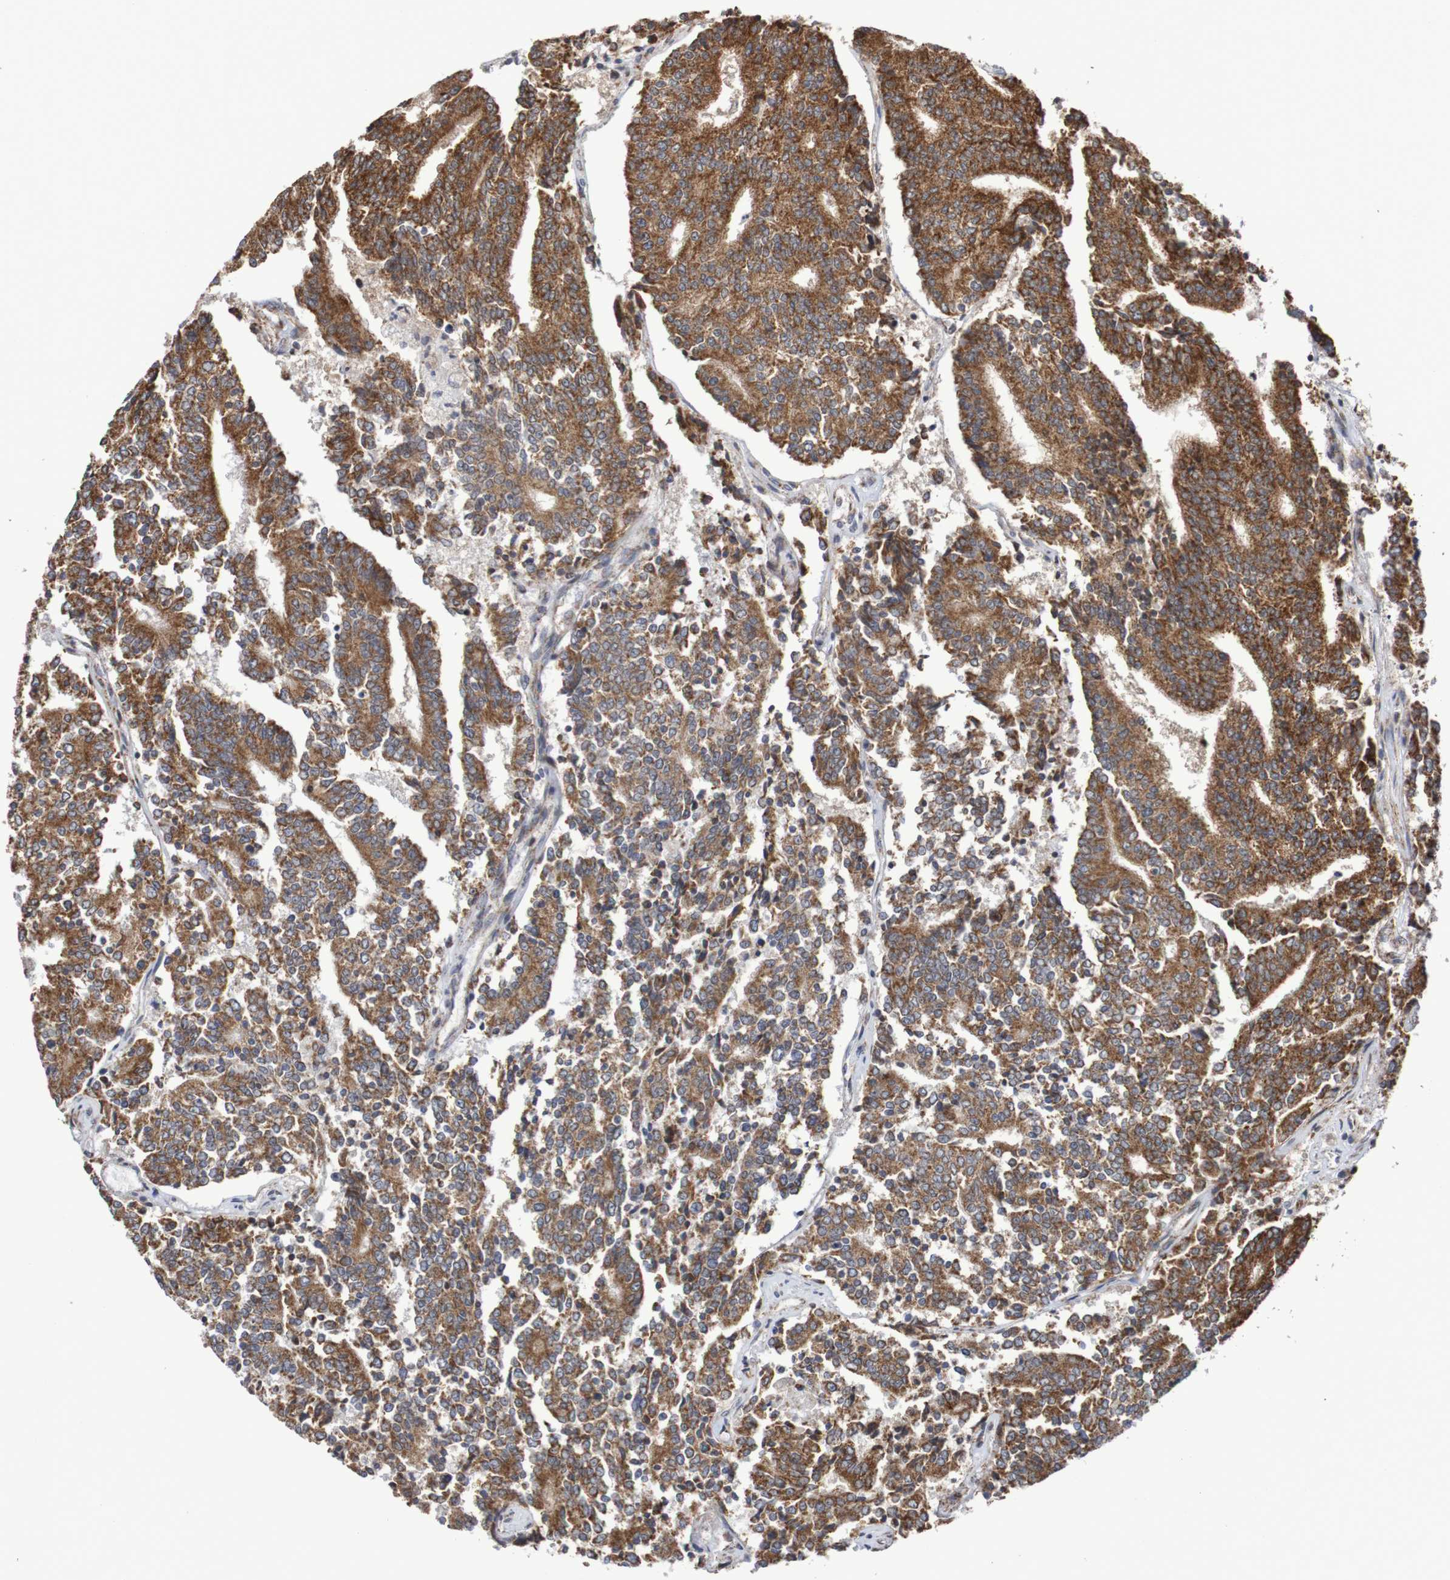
{"staining": {"intensity": "strong", "quantity": ">75%", "location": "cytoplasmic/membranous"}, "tissue": "prostate cancer", "cell_type": "Tumor cells", "image_type": "cancer", "snomed": [{"axis": "morphology", "description": "Normal tissue, NOS"}, {"axis": "morphology", "description": "Adenocarcinoma, High grade"}, {"axis": "topography", "description": "Prostate"}, {"axis": "topography", "description": "Seminal veicle"}], "caption": "The immunohistochemical stain labels strong cytoplasmic/membranous positivity in tumor cells of prostate high-grade adenocarcinoma tissue. Nuclei are stained in blue.", "gene": "DVL1", "patient": {"sex": "male", "age": 55}}